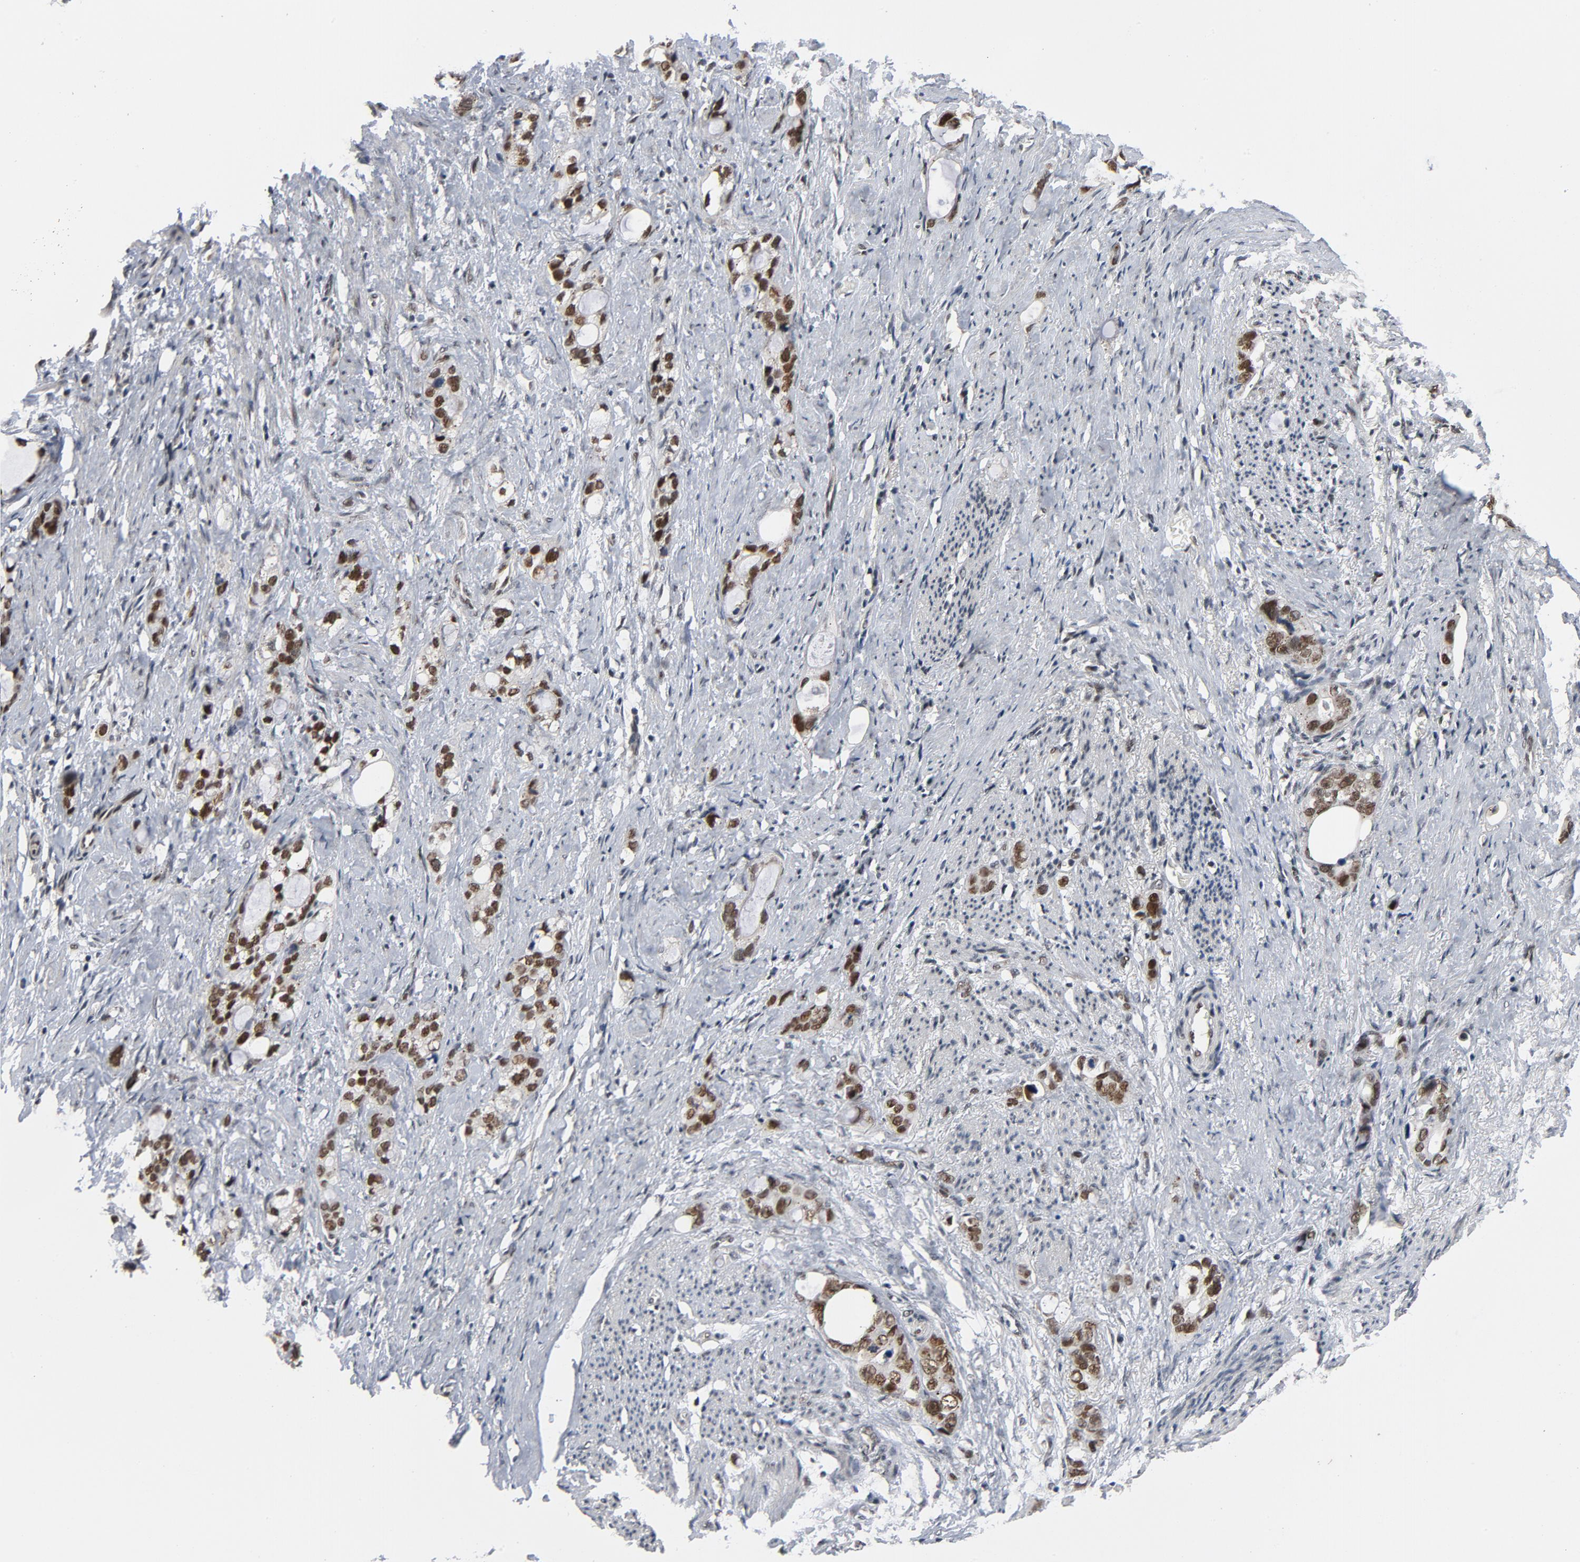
{"staining": {"intensity": "strong", "quantity": ">75%", "location": "nuclear"}, "tissue": "stomach cancer", "cell_type": "Tumor cells", "image_type": "cancer", "snomed": [{"axis": "morphology", "description": "Adenocarcinoma, NOS"}, {"axis": "topography", "description": "Stomach"}], "caption": "A high-resolution image shows immunohistochemistry staining of adenocarcinoma (stomach), which shows strong nuclear expression in about >75% of tumor cells.", "gene": "SMARCD1", "patient": {"sex": "female", "age": 75}}